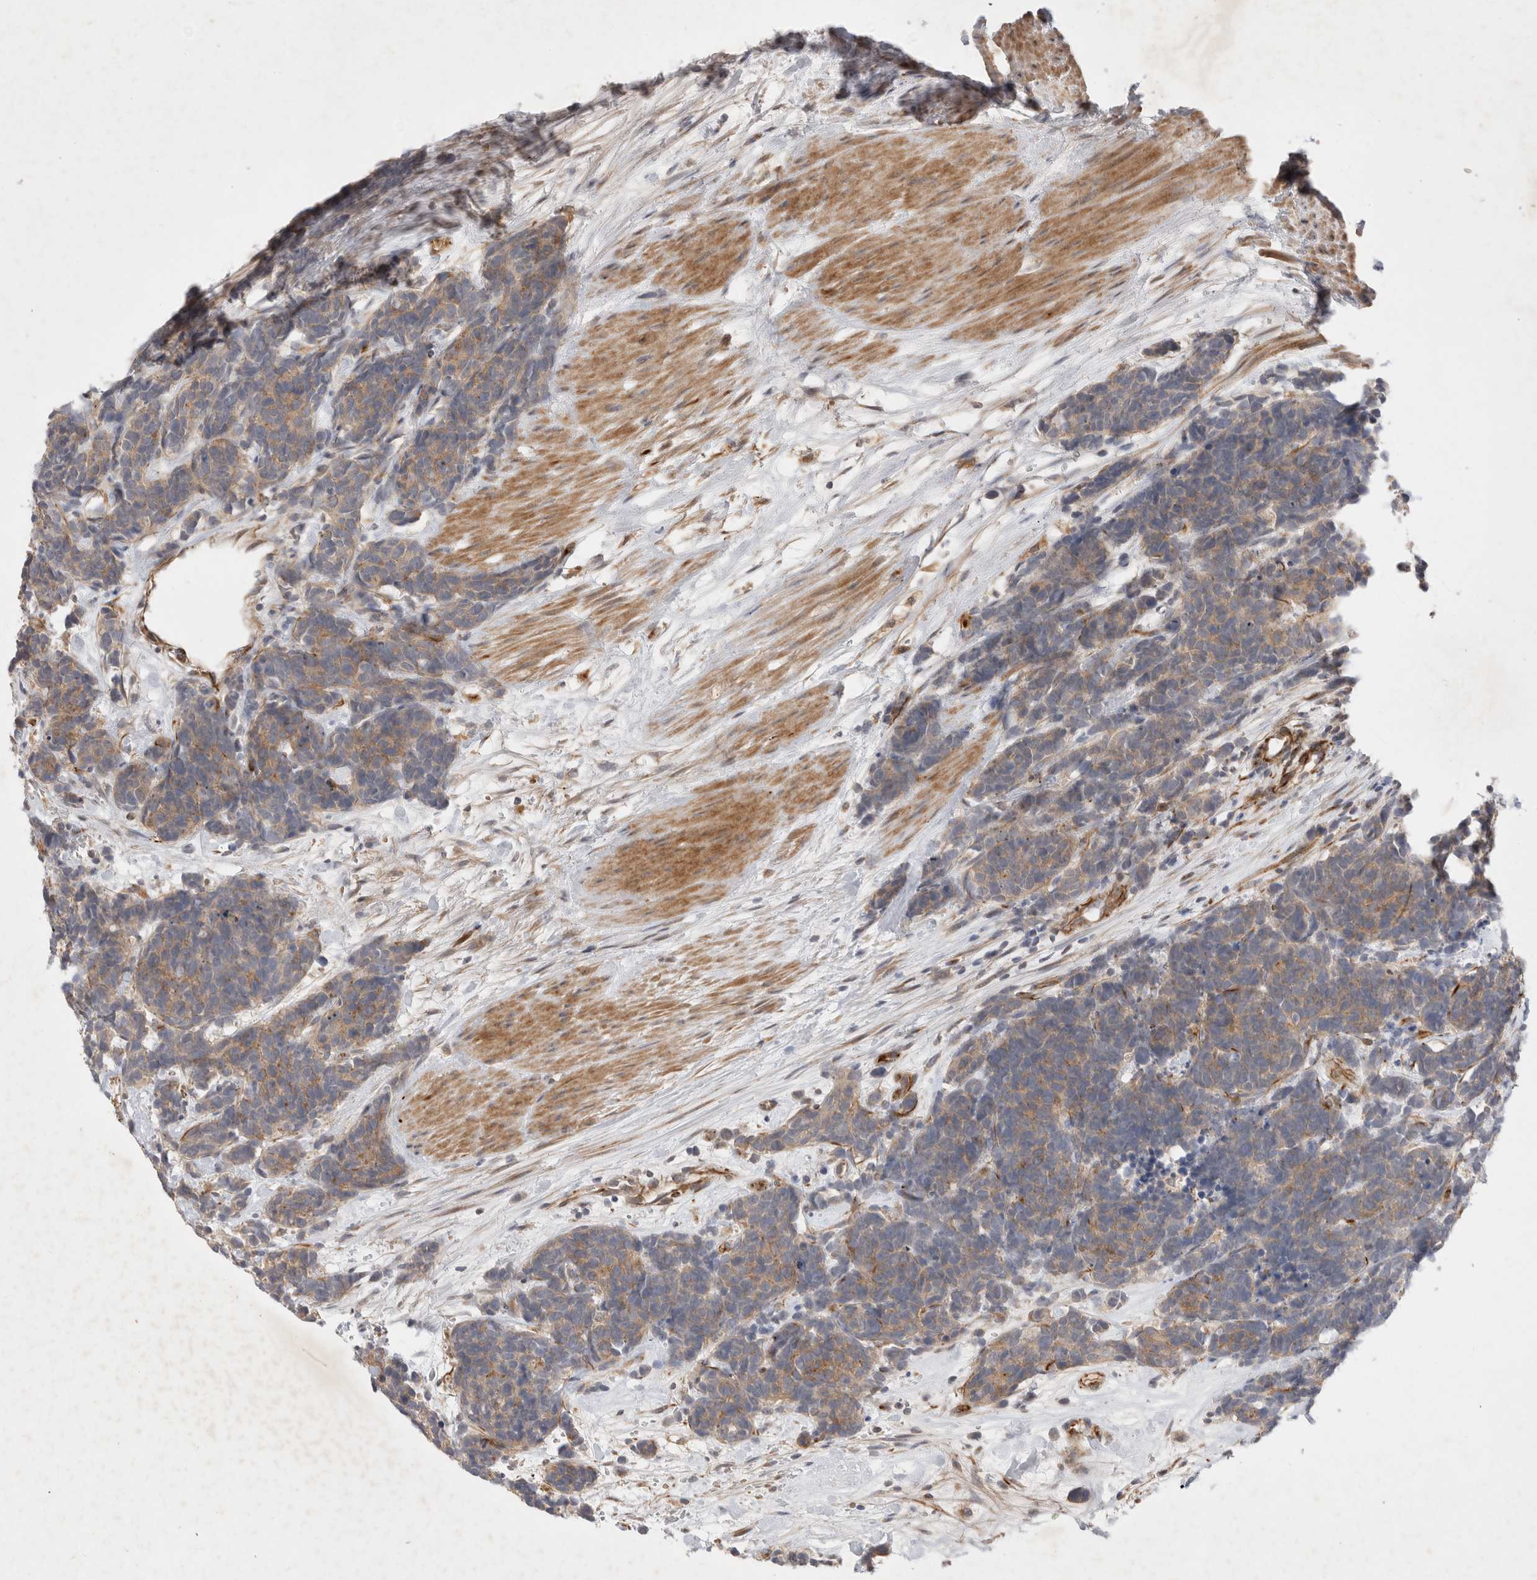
{"staining": {"intensity": "moderate", "quantity": ">75%", "location": "cytoplasmic/membranous"}, "tissue": "carcinoid", "cell_type": "Tumor cells", "image_type": "cancer", "snomed": [{"axis": "morphology", "description": "Carcinoma, NOS"}, {"axis": "morphology", "description": "Carcinoid, malignant, NOS"}, {"axis": "topography", "description": "Urinary bladder"}], "caption": "Immunohistochemical staining of human carcinoma exhibits moderate cytoplasmic/membranous protein expression in approximately >75% of tumor cells.", "gene": "NMU", "patient": {"sex": "male", "age": 57}}